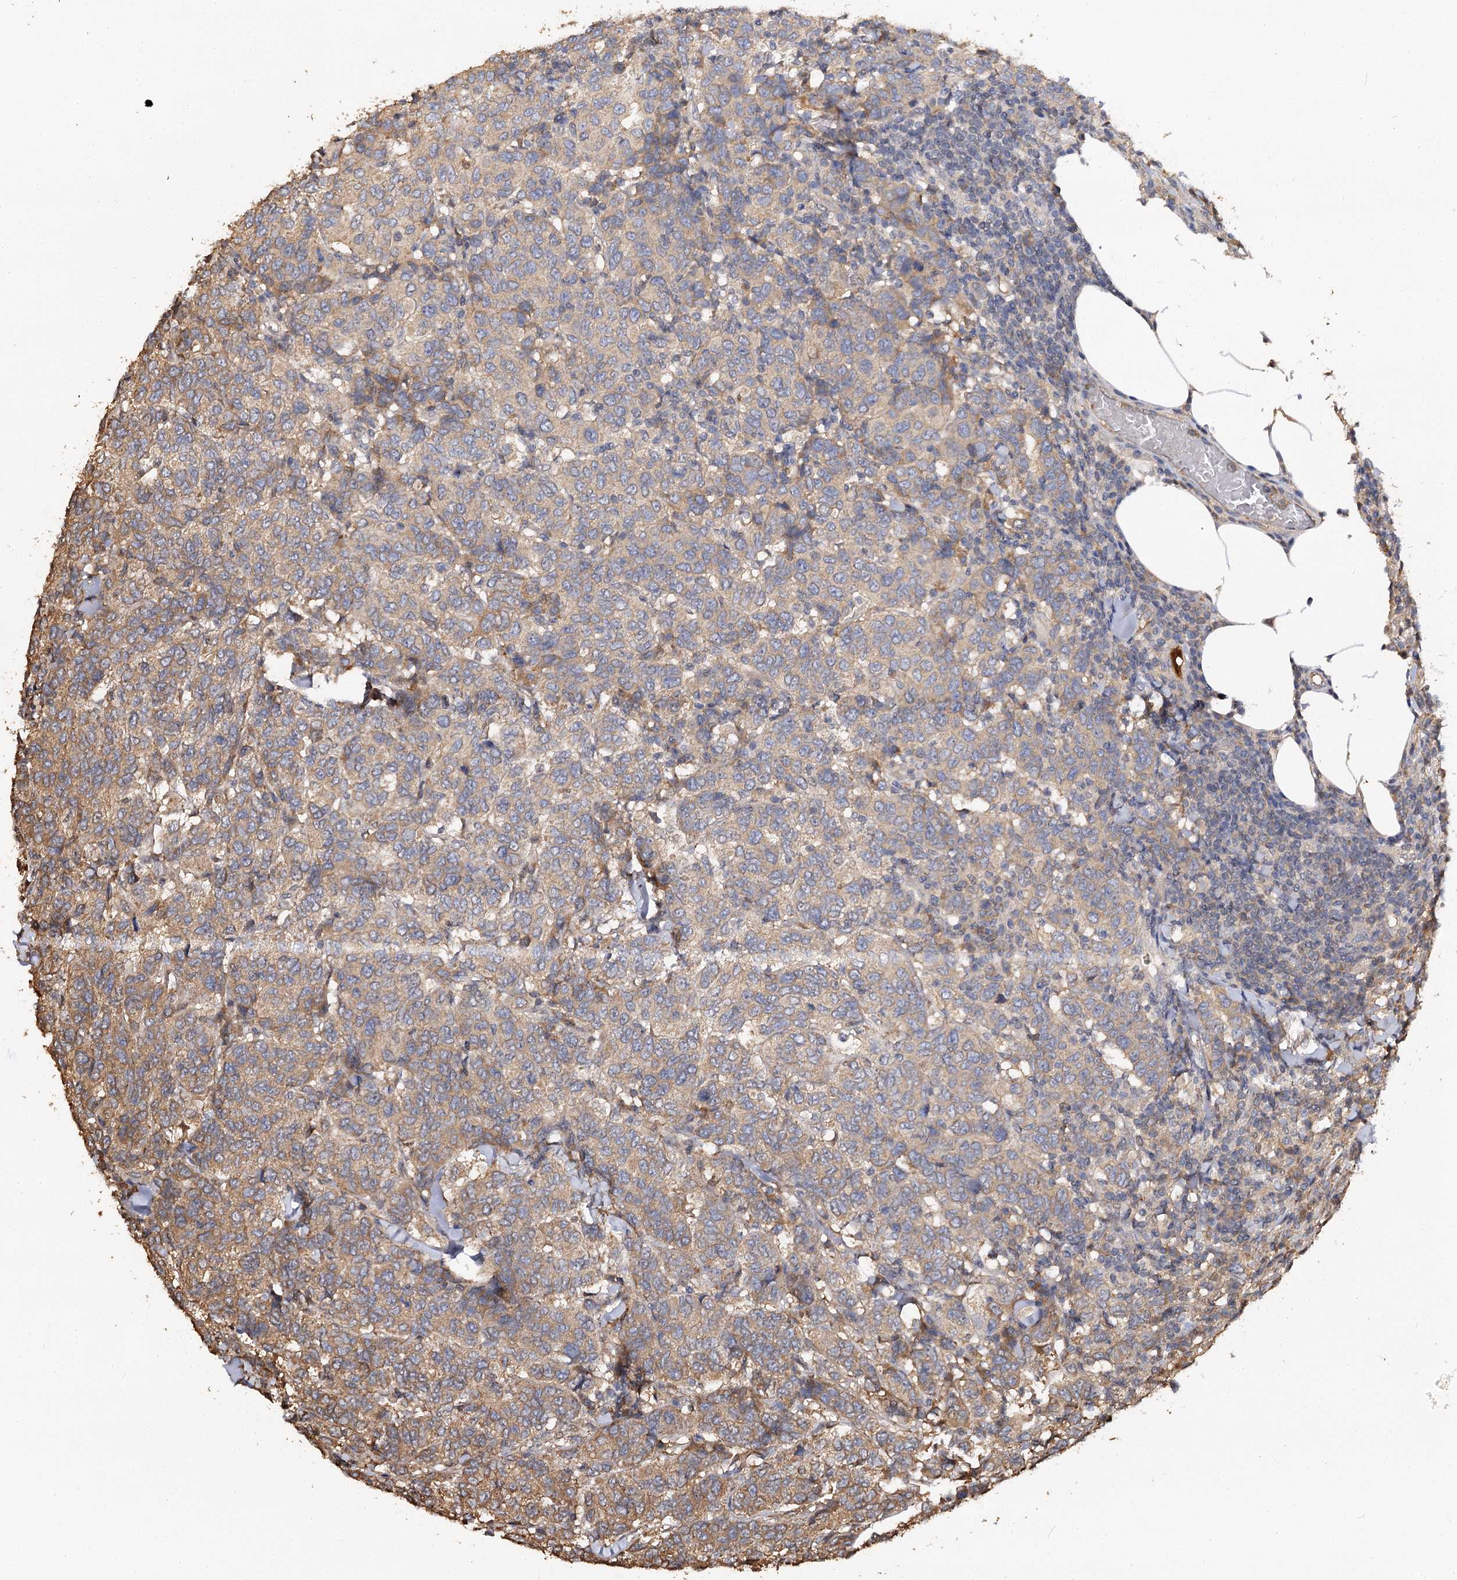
{"staining": {"intensity": "moderate", "quantity": ">75%", "location": "cytoplasmic/membranous"}, "tissue": "breast cancer", "cell_type": "Tumor cells", "image_type": "cancer", "snomed": [{"axis": "morphology", "description": "Duct carcinoma"}, {"axis": "topography", "description": "Breast"}], "caption": "Brown immunohistochemical staining in human breast cancer (invasive ductal carcinoma) shows moderate cytoplasmic/membranous staining in about >75% of tumor cells.", "gene": "ARL13A", "patient": {"sex": "female", "age": 55}}